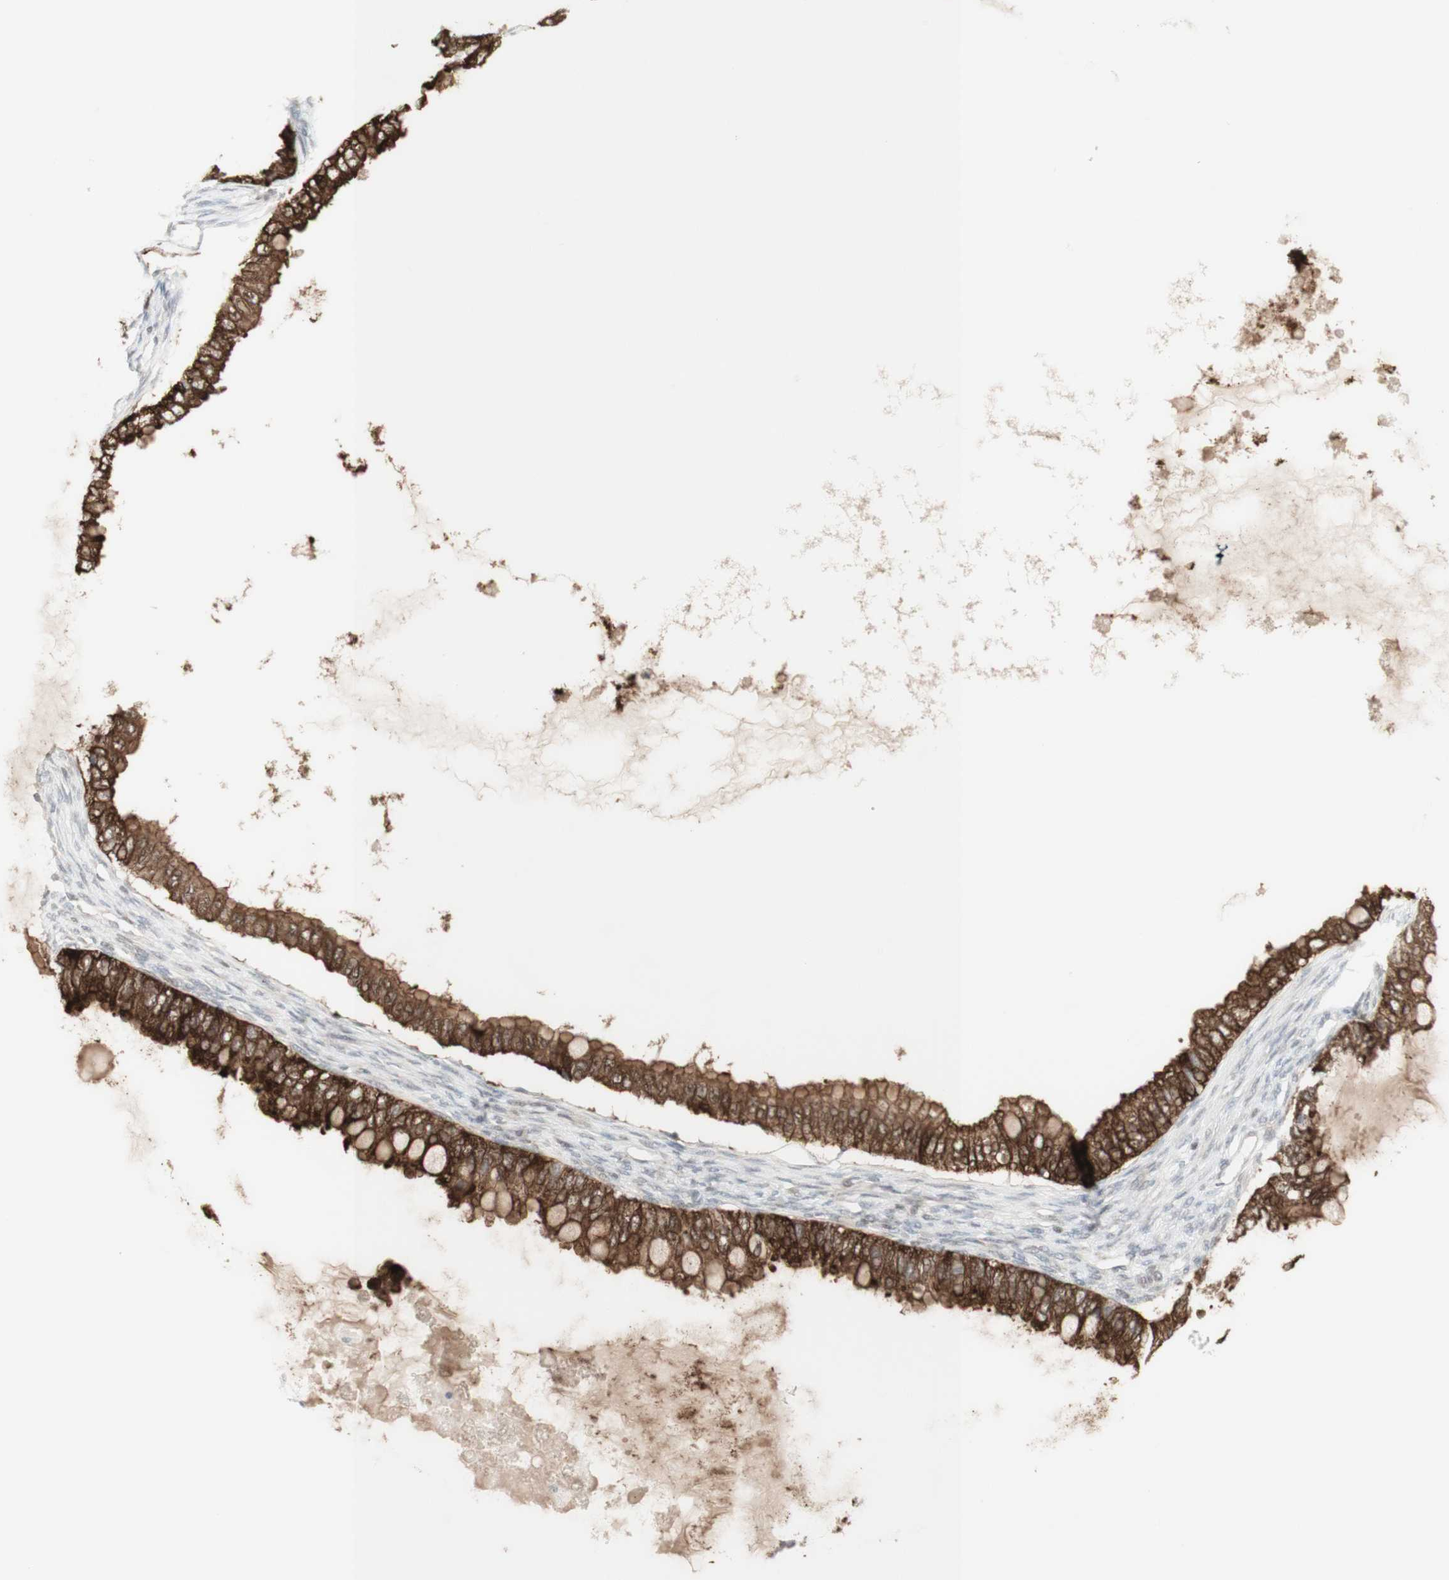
{"staining": {"intensity": "strong", "quantity": ">75%", "location": "cytoplasmic/membranous"}, "tissue": "ovarian cancer", "cell_type": "Tumor cells", "image_type": "cancer", "snomed": [{"axis": "morphology", "description": "Cystadenocarcinoma, mucinous, NOS"}, {"axis": "topography", "description": "Ovary"}], "caption": "Mucinous cystadenocarcinoma (ovarian) stained for a protein (brown) exhibits strong cytoplasmic/membranous positive staining in about >75% of tumor cells.", "gene": "C1orf116", "patient": {"sex": "female", "age": 80}}